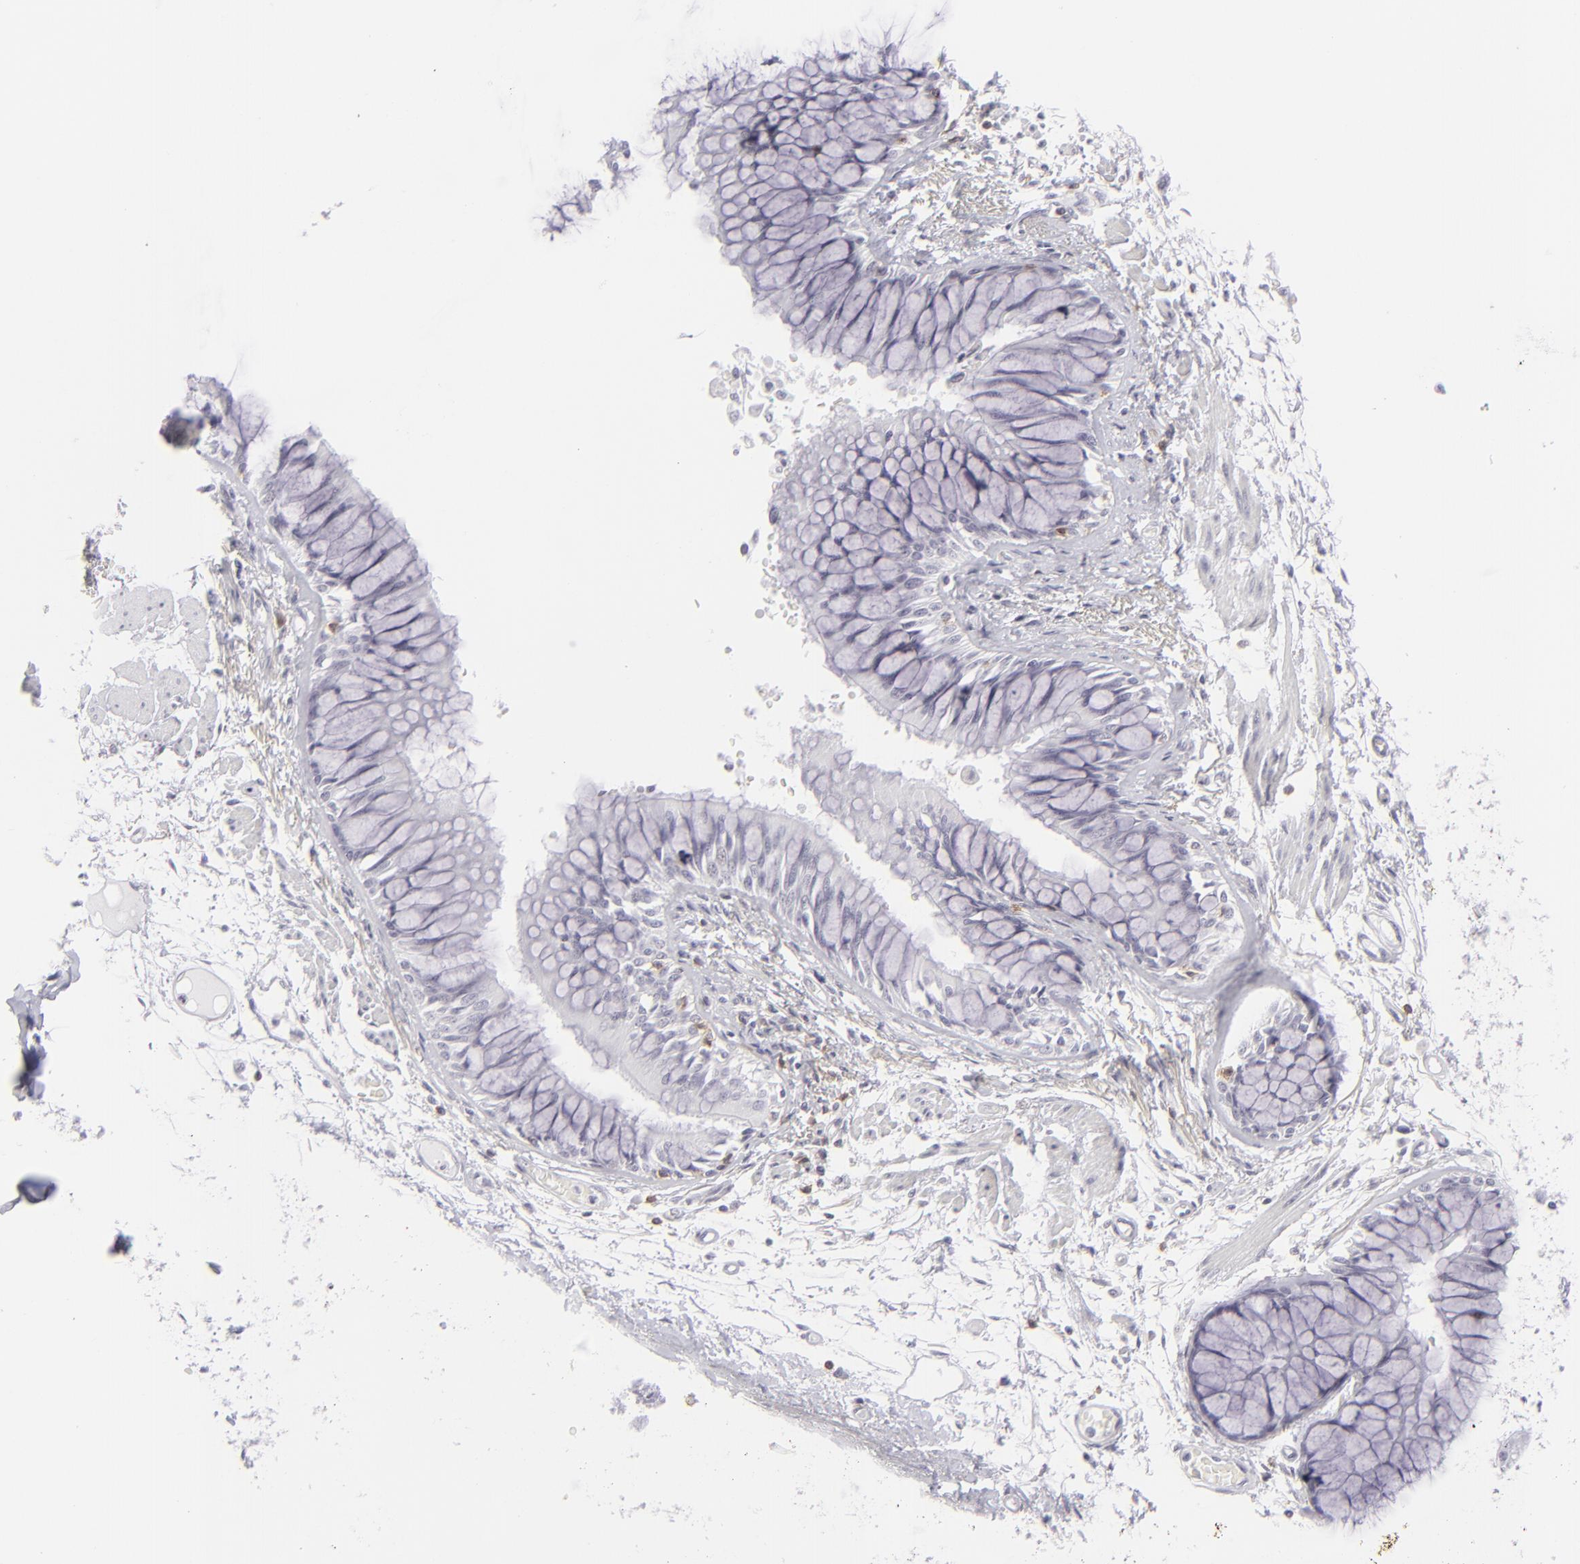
{"staining": {"intensity": "negative", "quantity": "none", "location": "none"}, "tissue": "bronchus", "cell_type": "Respiratory epithelial cells", "image_type": "normal", "snomed": [{"axis": "morphology", "description": "Normal tissue, NOS"}, {"axis": "topography", "description": "Cartilage tissue"}, {"axis": "topography", "description": "Bronchus"}, {"axis": "topography", "description": "Lung"}, {"axis": "topography", "description": "Peripheral nerve tissue"}], "caption": "The histopathology image demonstrates no significant expression in respiratory epithelial cells of bronchus. Nuclei are stained in blue.", "gene": "CD7", "patient": {"sex": "female", "age": 49}}